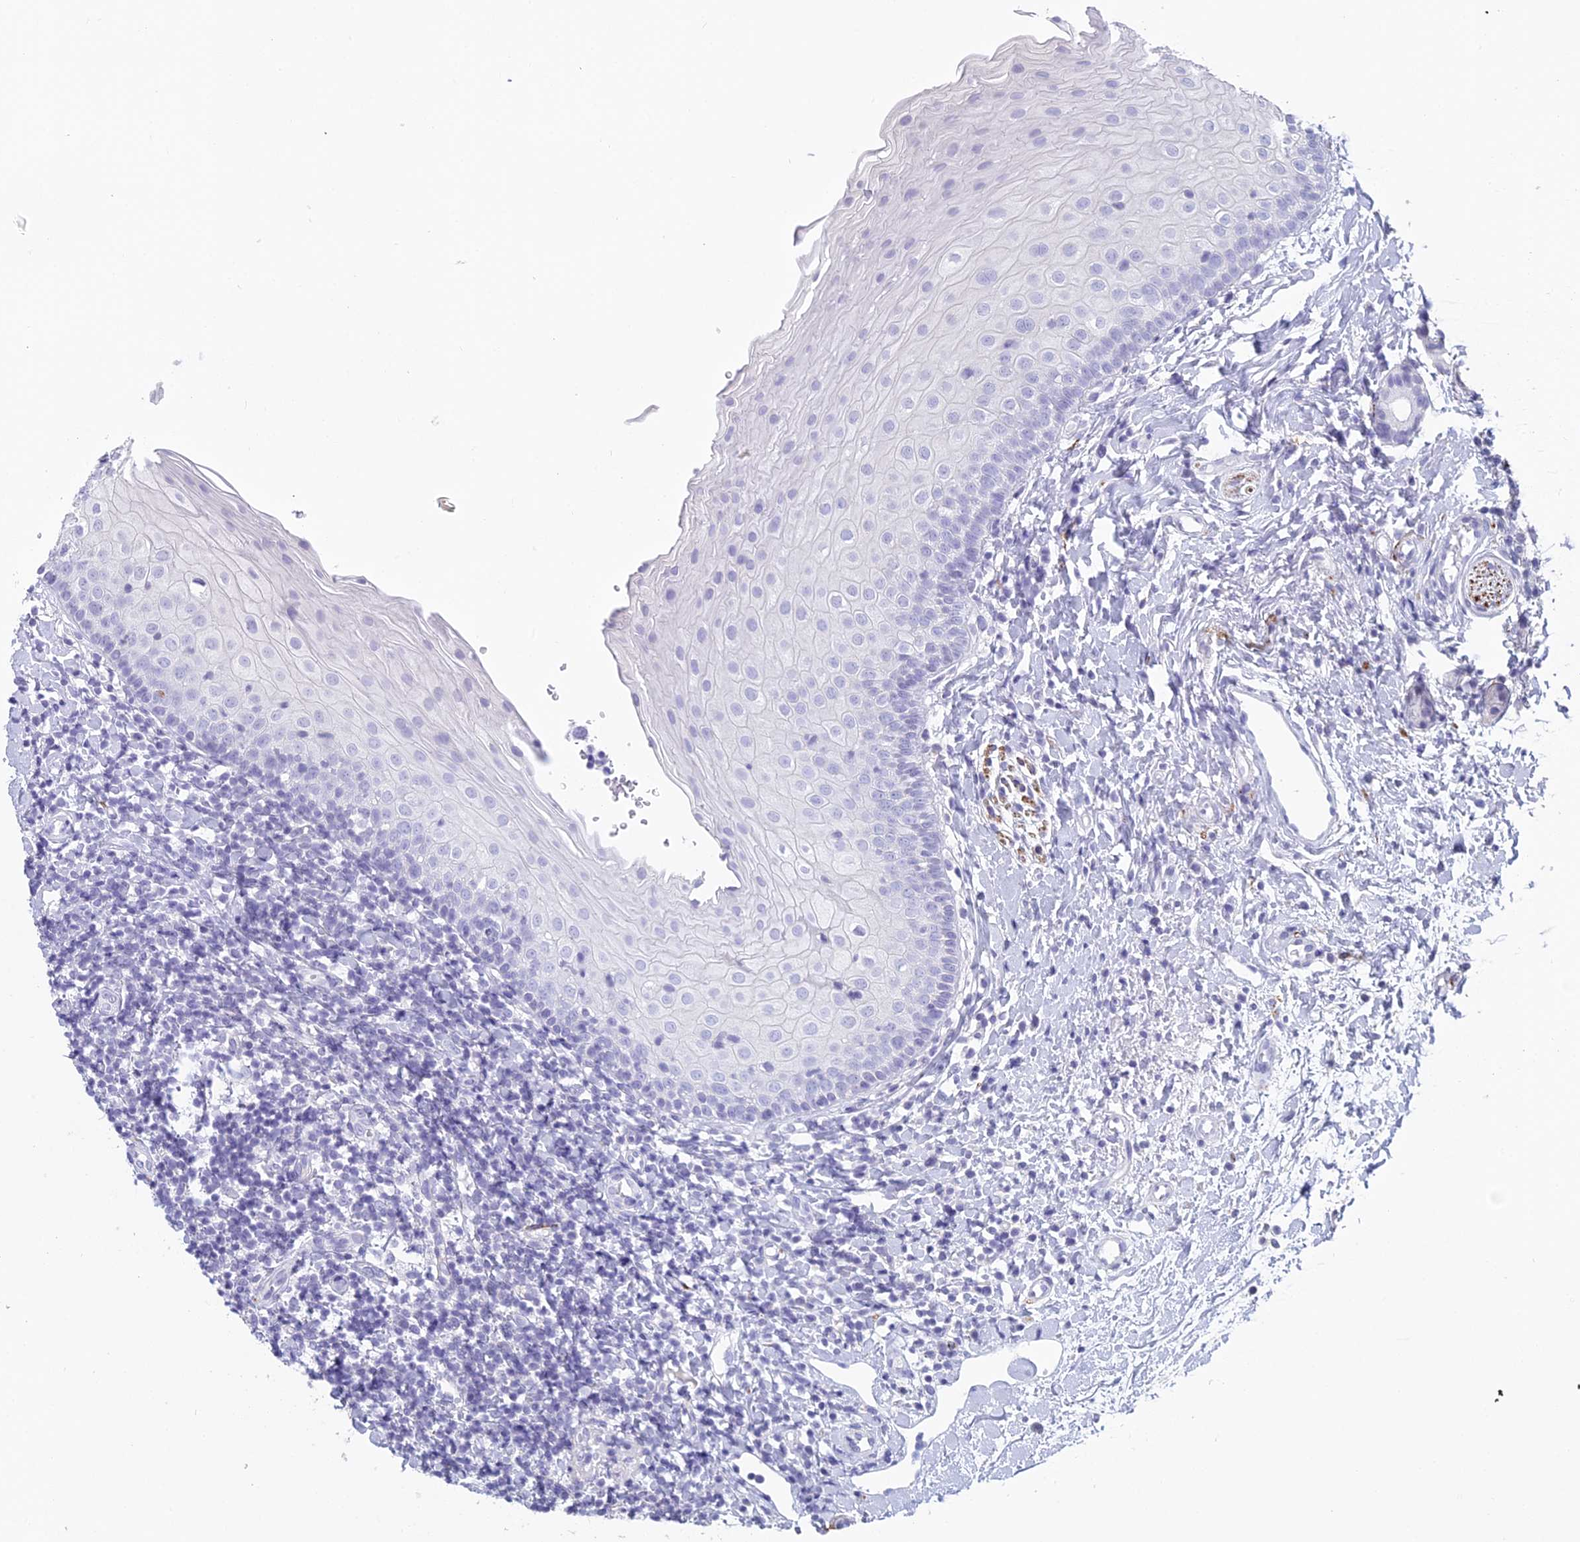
{"staining": {"intensity": "negative", "quantity": "none", "location": "none"}, "tissue": "oral mucosa", "cell_type": "Squamous epithelial cells", "image_type": "normal", "snomed": [{"axis": "morphology", "description": "Normal tissue, NOS"}, {"axis": "topography", "description": "Oral tissue"}], "caption": "Squamous epithelial cells show no significant expression in benign oral mucosa. (DAB IHC, high magnification).", "gene": "MAP6", "patient": {"sex": "male", "age": 46}}